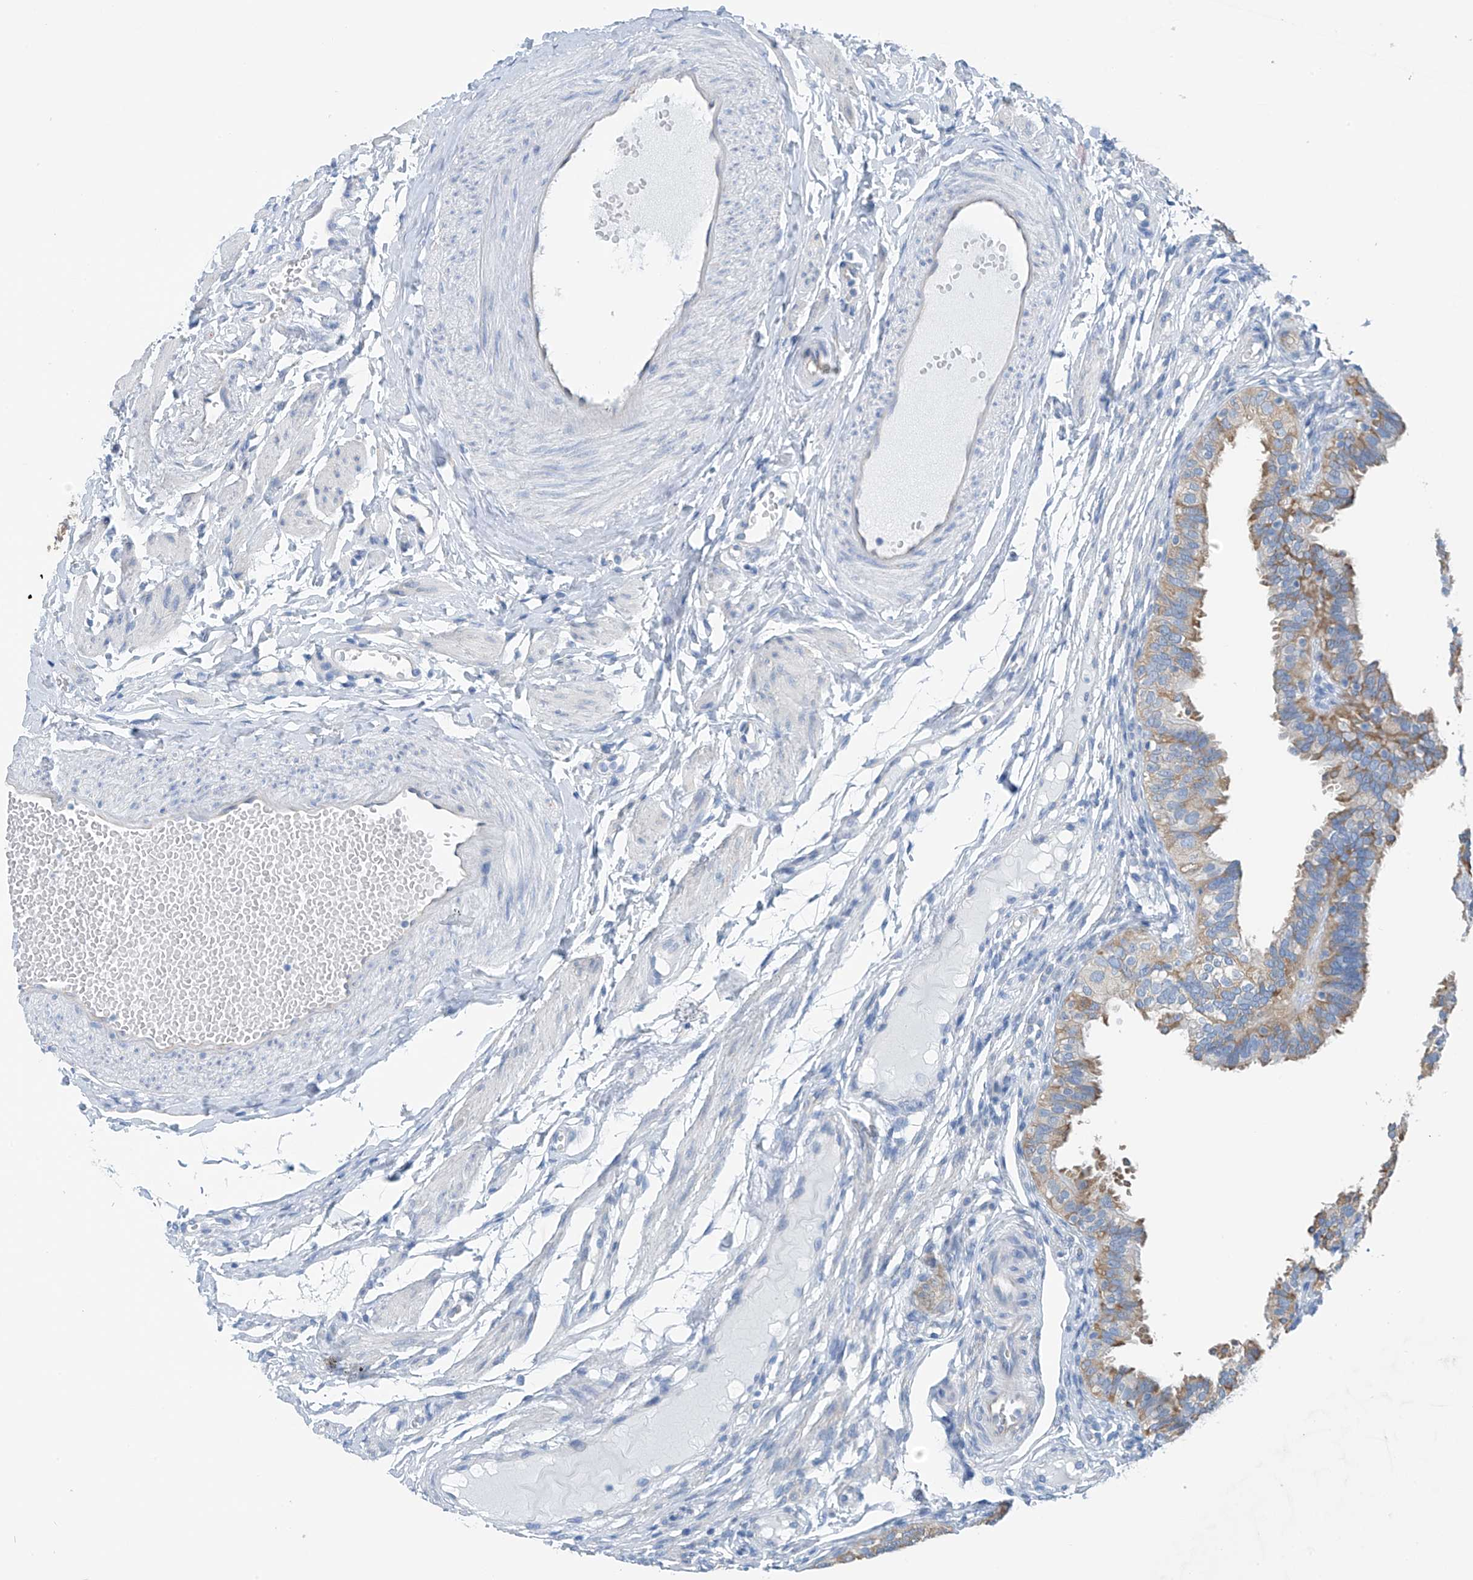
{"staining": {"intensity": "weak", "quantity": "<25%", "location": "cytoplasmic/membranous"}, "tissue": "fallopian tube", "cell_type": "Glandular cells", "image_type": "normal", "snomed": [{"axis": "morphology", "description": "Normal tissue, NOS"}, {"axis": "topography", "description": "Fallopian tube"}], "caption": "High power microscopy photomicrograph of an immunohistochemistry (IHC) photomicrograph of benign fallopian tube, revealing no significant staining in glandular cells. The staining was performed using DAB (3,3'-diaminobenzidine) to visualize the protein expression in brown, while the nuclei were stained in blue with hematoxylin (Magnification: 20x).", "gene": "RCN2", "patient": {"sex": "female", "age": 35}}